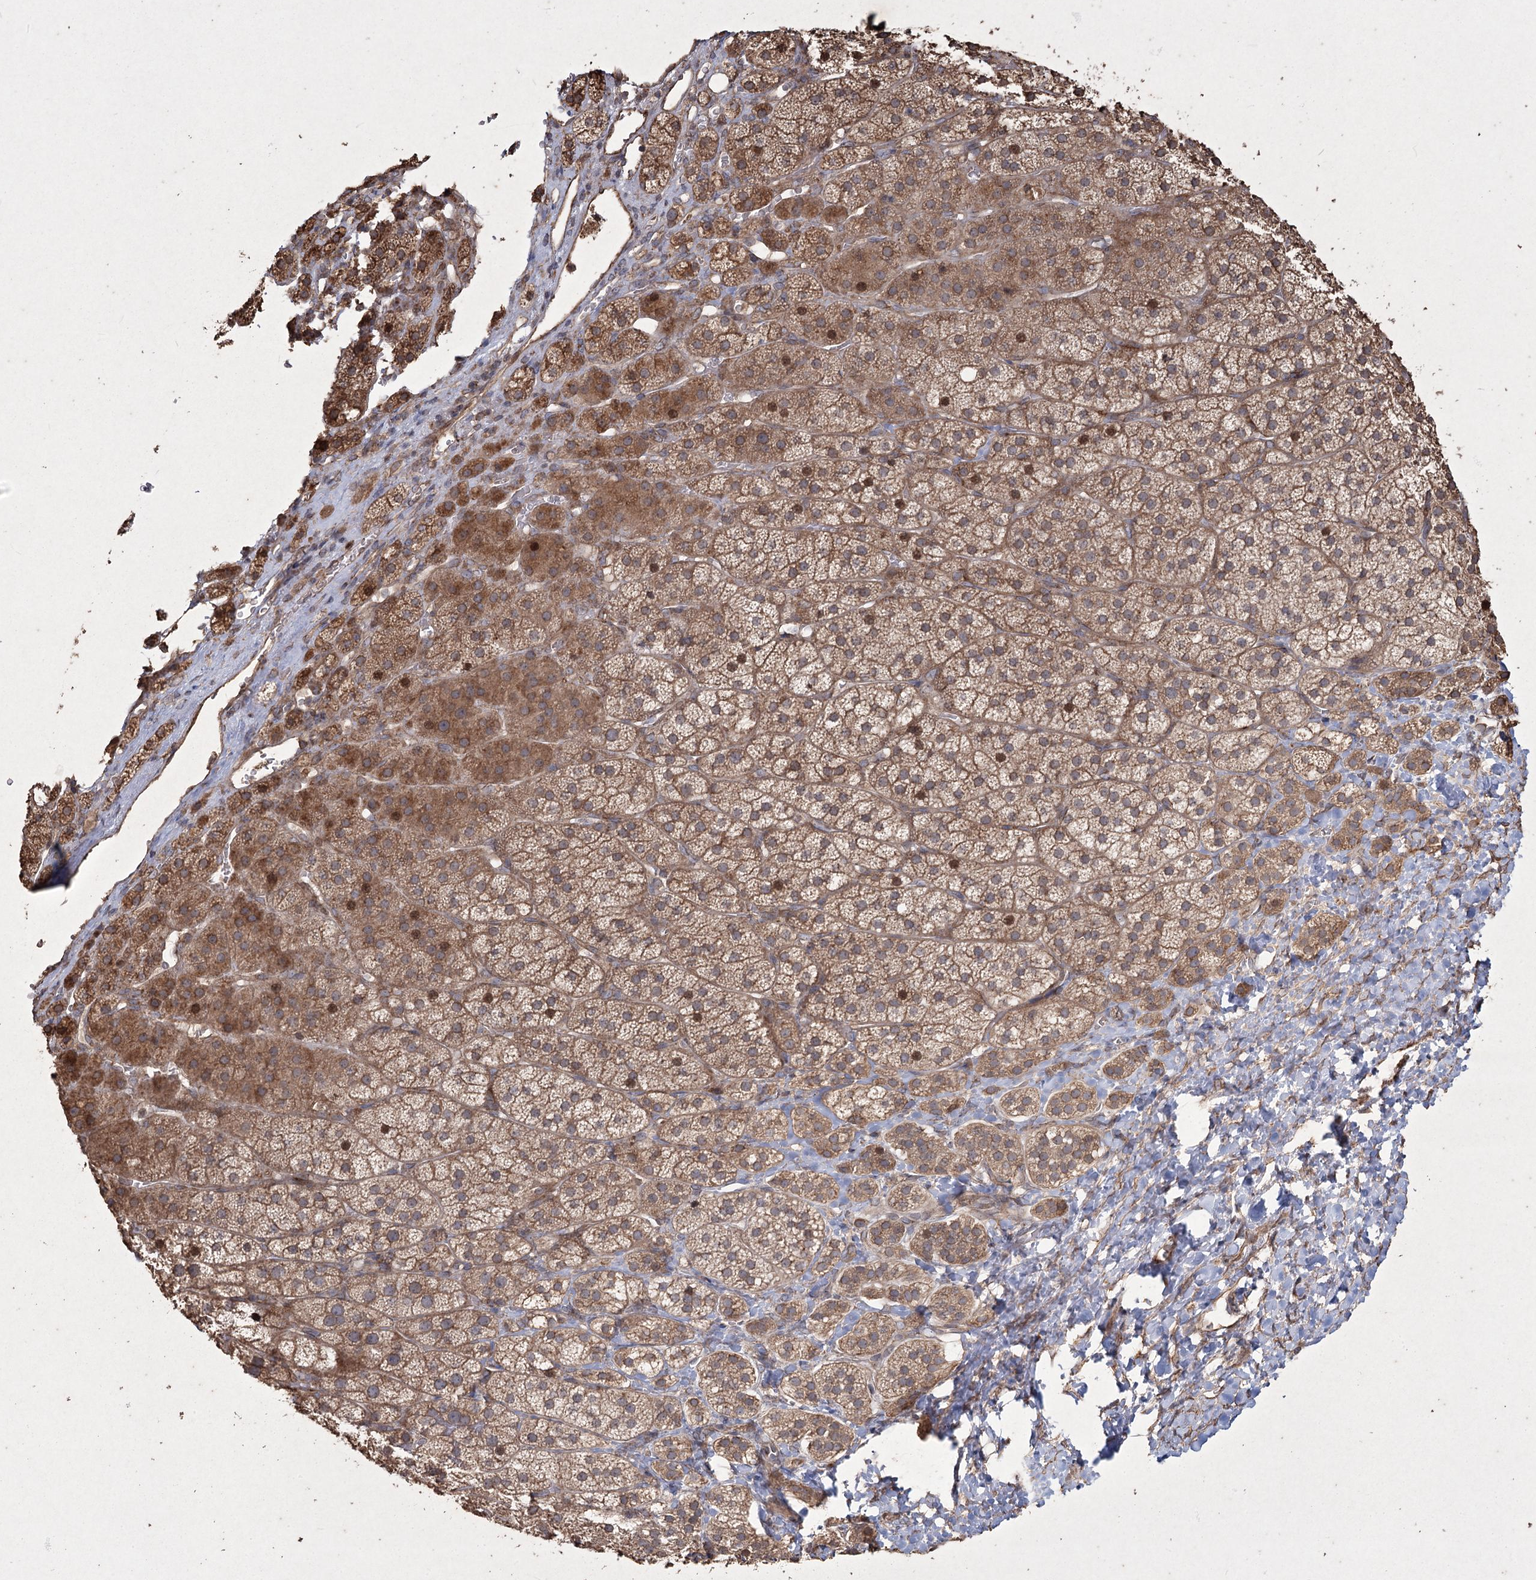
{"staining": {"intensity": "moderate", "quantity": "25%-75%", "location": "cytoplasmic/membranous,nuclear"}, "tissue": "adrenal gland", "cell_type": "Glandular cells", "image_type": "normal", "snomed": [{"axis": "morphology", "description": "Normal tissue, NOS"}, {"axis": "topography", "description": "Adrenal gland"}], "caption": "Normal adrenal gland exhibits moderate cytoplasmic/membranous,nuclear staining in approximately 25%-75% of glandular cells.", "gene": "PRC1", "patient": {"sex": "female", "age": 44}}